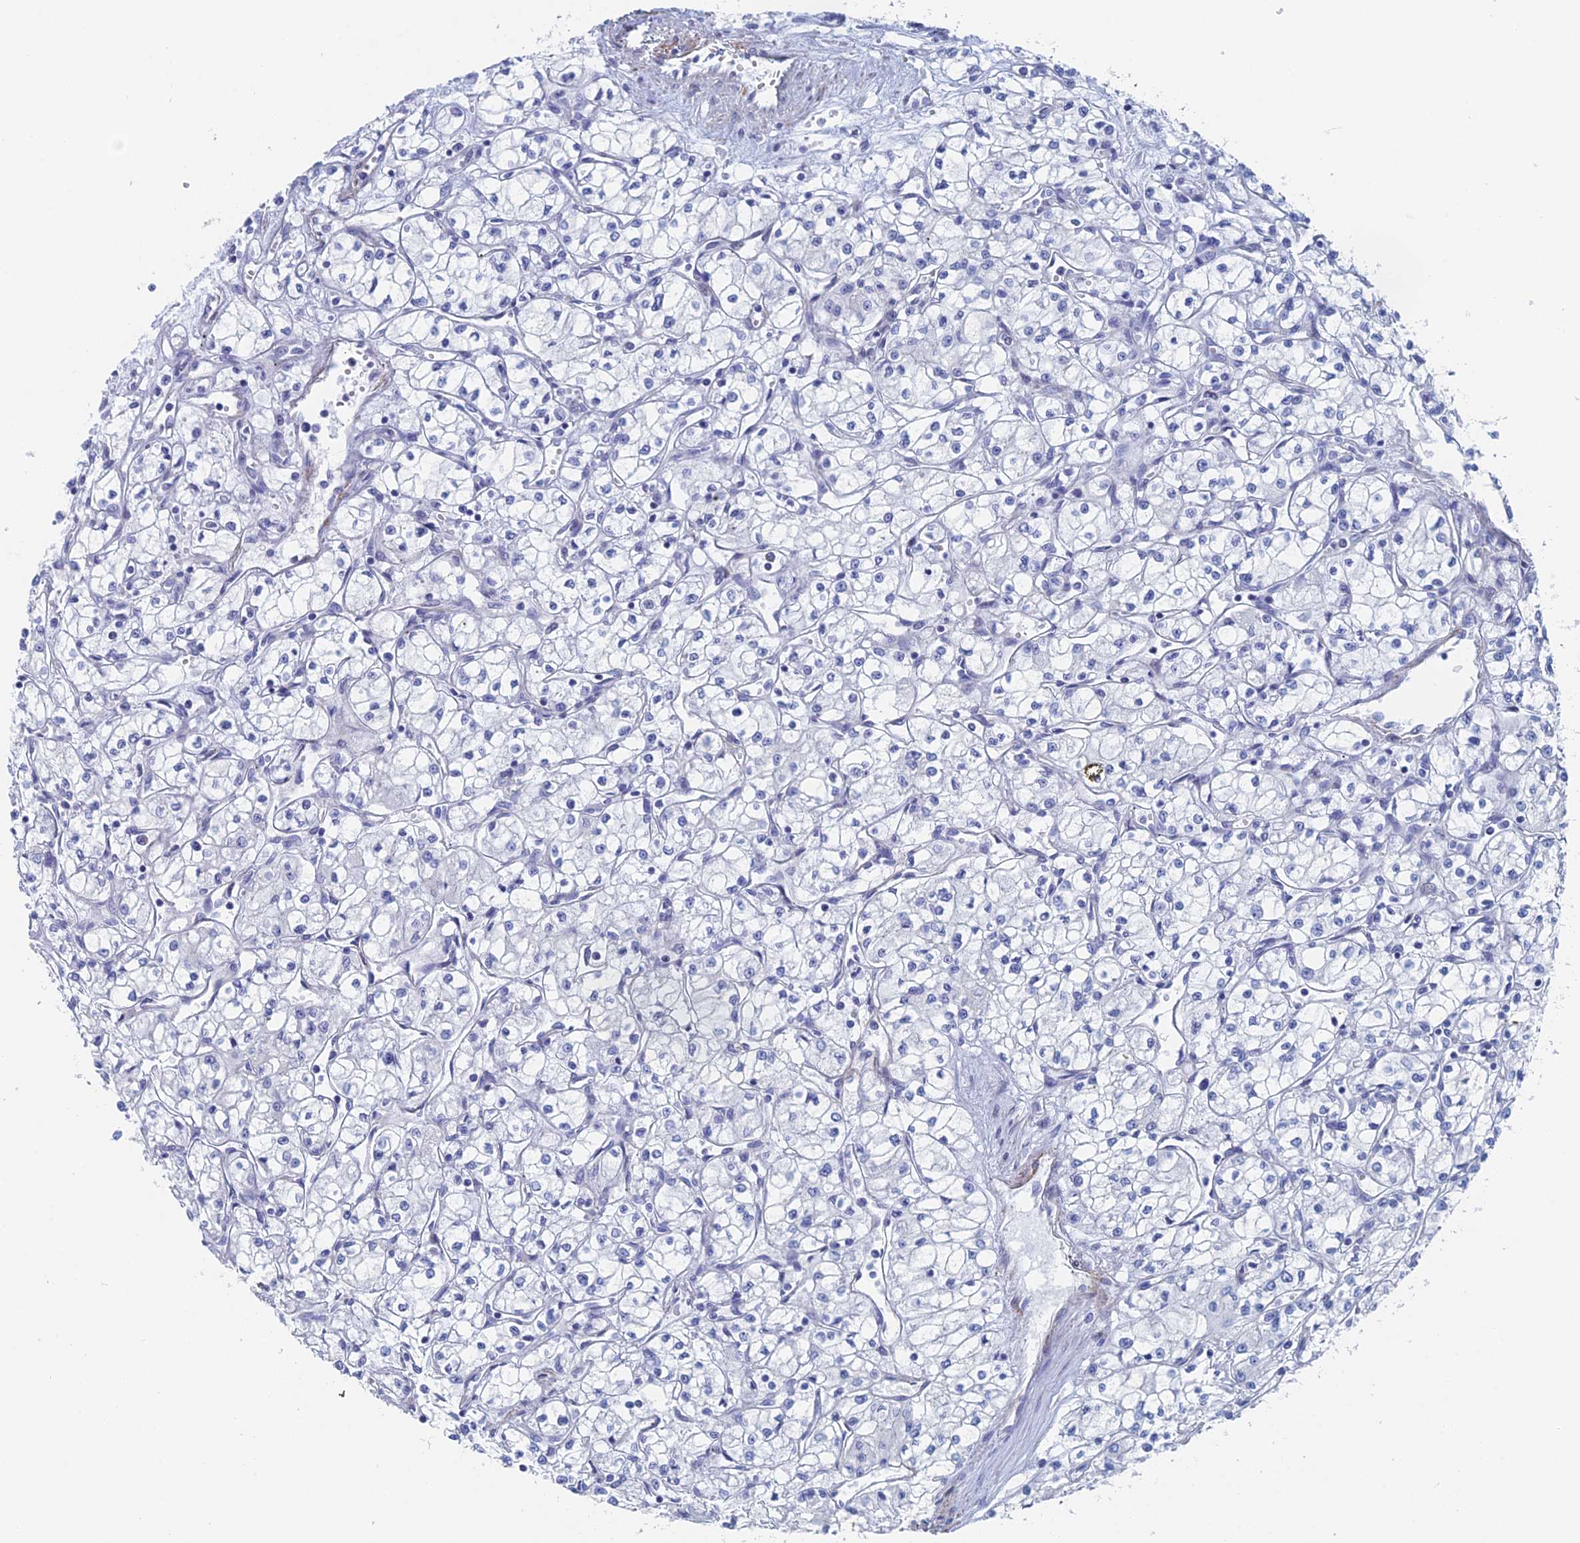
{"staining": {"intensity": "negative", "quantity": "none", "location": "none"}, "tissue": "renal cancer", "cell_type": "Tumor cells", "image_type": "cancer", "snomed": [{"axis": "morphology", "description": "Adenocarcinoma, NOS"}, {"axis": "topography", "description": "Kidney"}], "caption": "Immunohistochemistry (IHC) photomicrograph of renal adenocarcinoma stained for a protein (brown), which reveals no expression in tumor cells.", "gene": "KCNK18", "patient": {"sex": "male", "age": 59}}